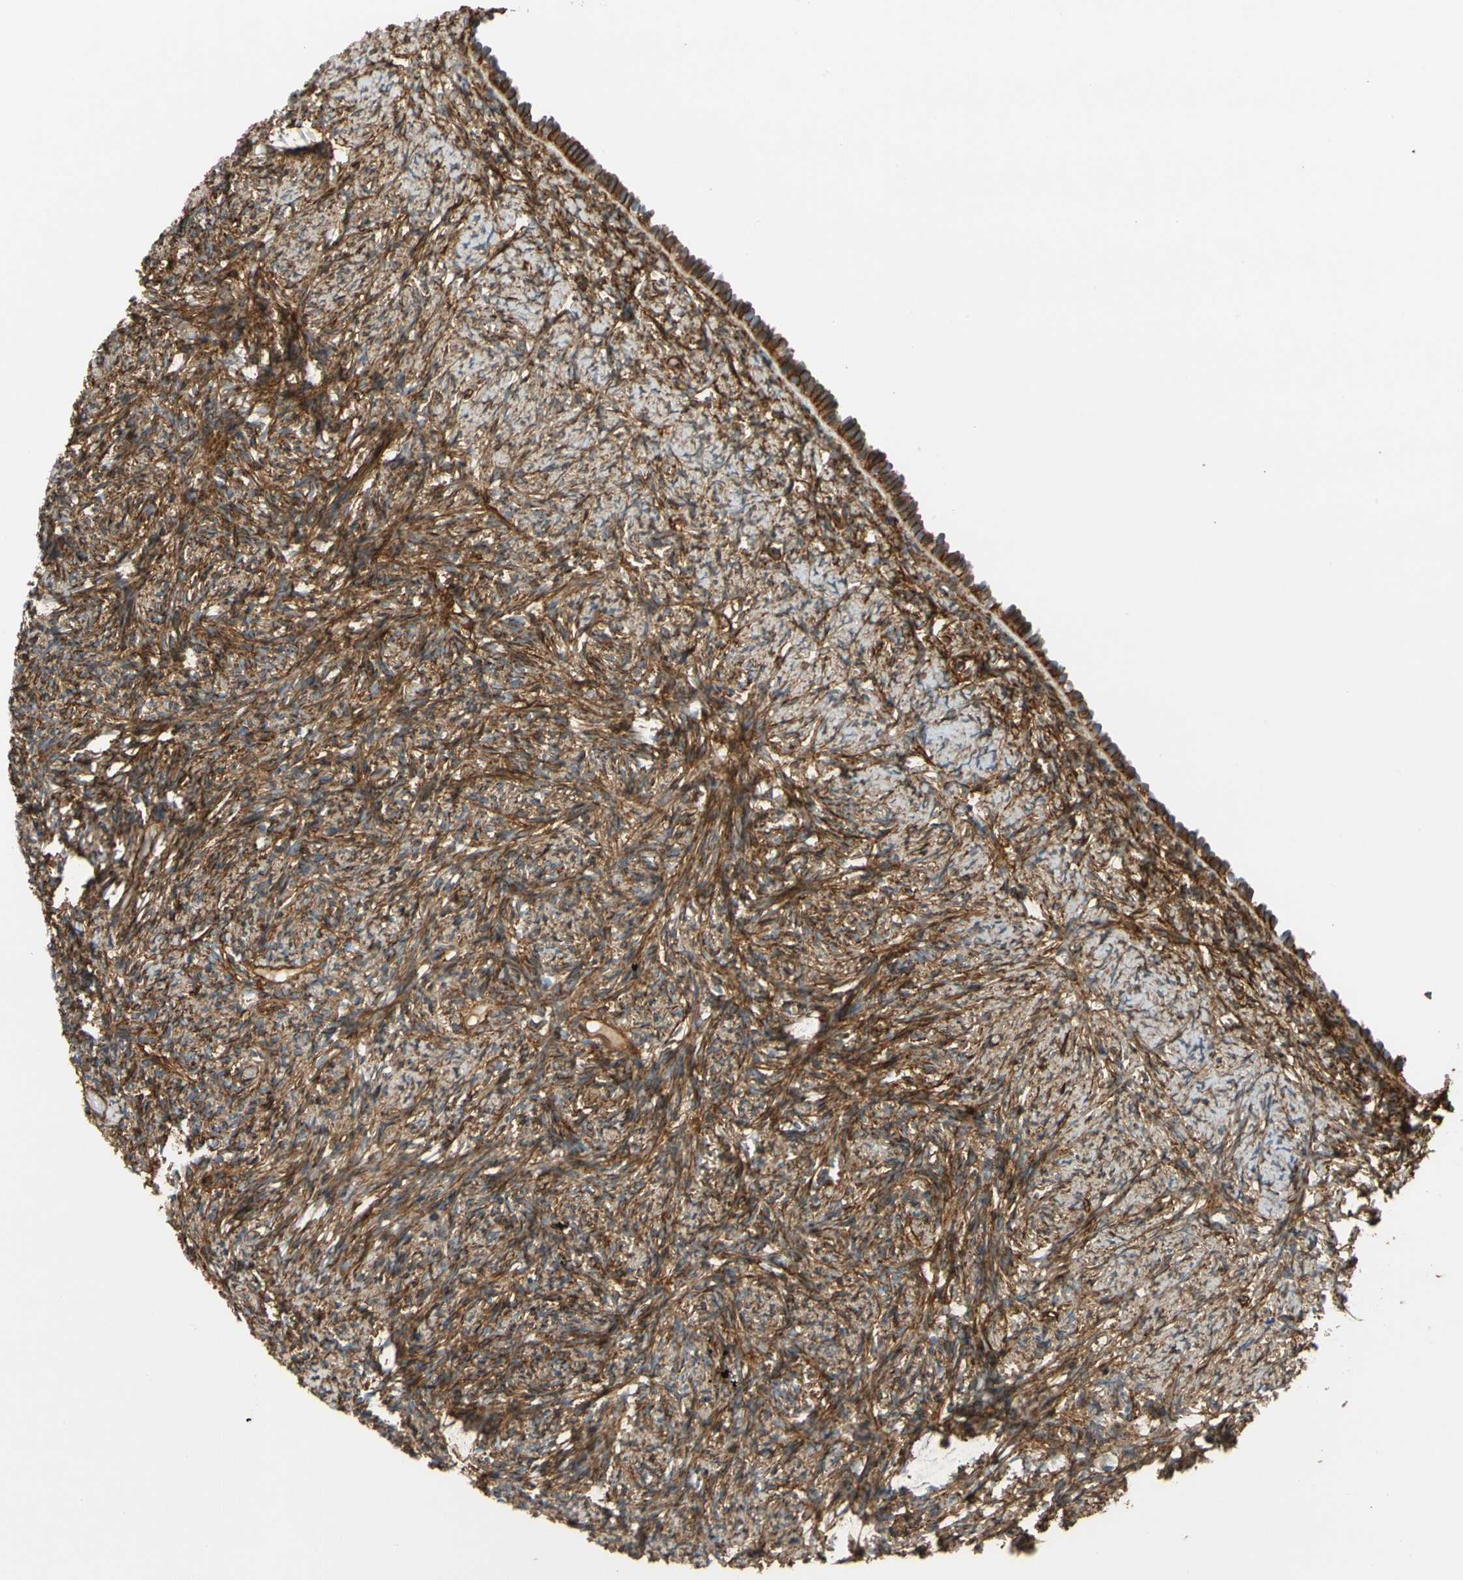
{"staining": {"intensity": "strong", "quantity": ">75%", "location": "cytoplasmic/membranous"}, "tissue": "ovary", "cell_type": "Ovarian stroma cells", "image_type": "normal", "snomed": [{"axis": "morphology", "description": "Normal tissue, NOS"}, {"axis": "topography", "description": "Ovary"}], "caption": "DAB (3,3'-diaminobenzidine) immunohistochemical staining of unremarkable ovary exhibits strong cytoplasmic/membranous protein staining in approximately >75% of ovarian stroma cells.", "gene": "SPTAN1", "patient": {"sex": "female", "age": 60}}